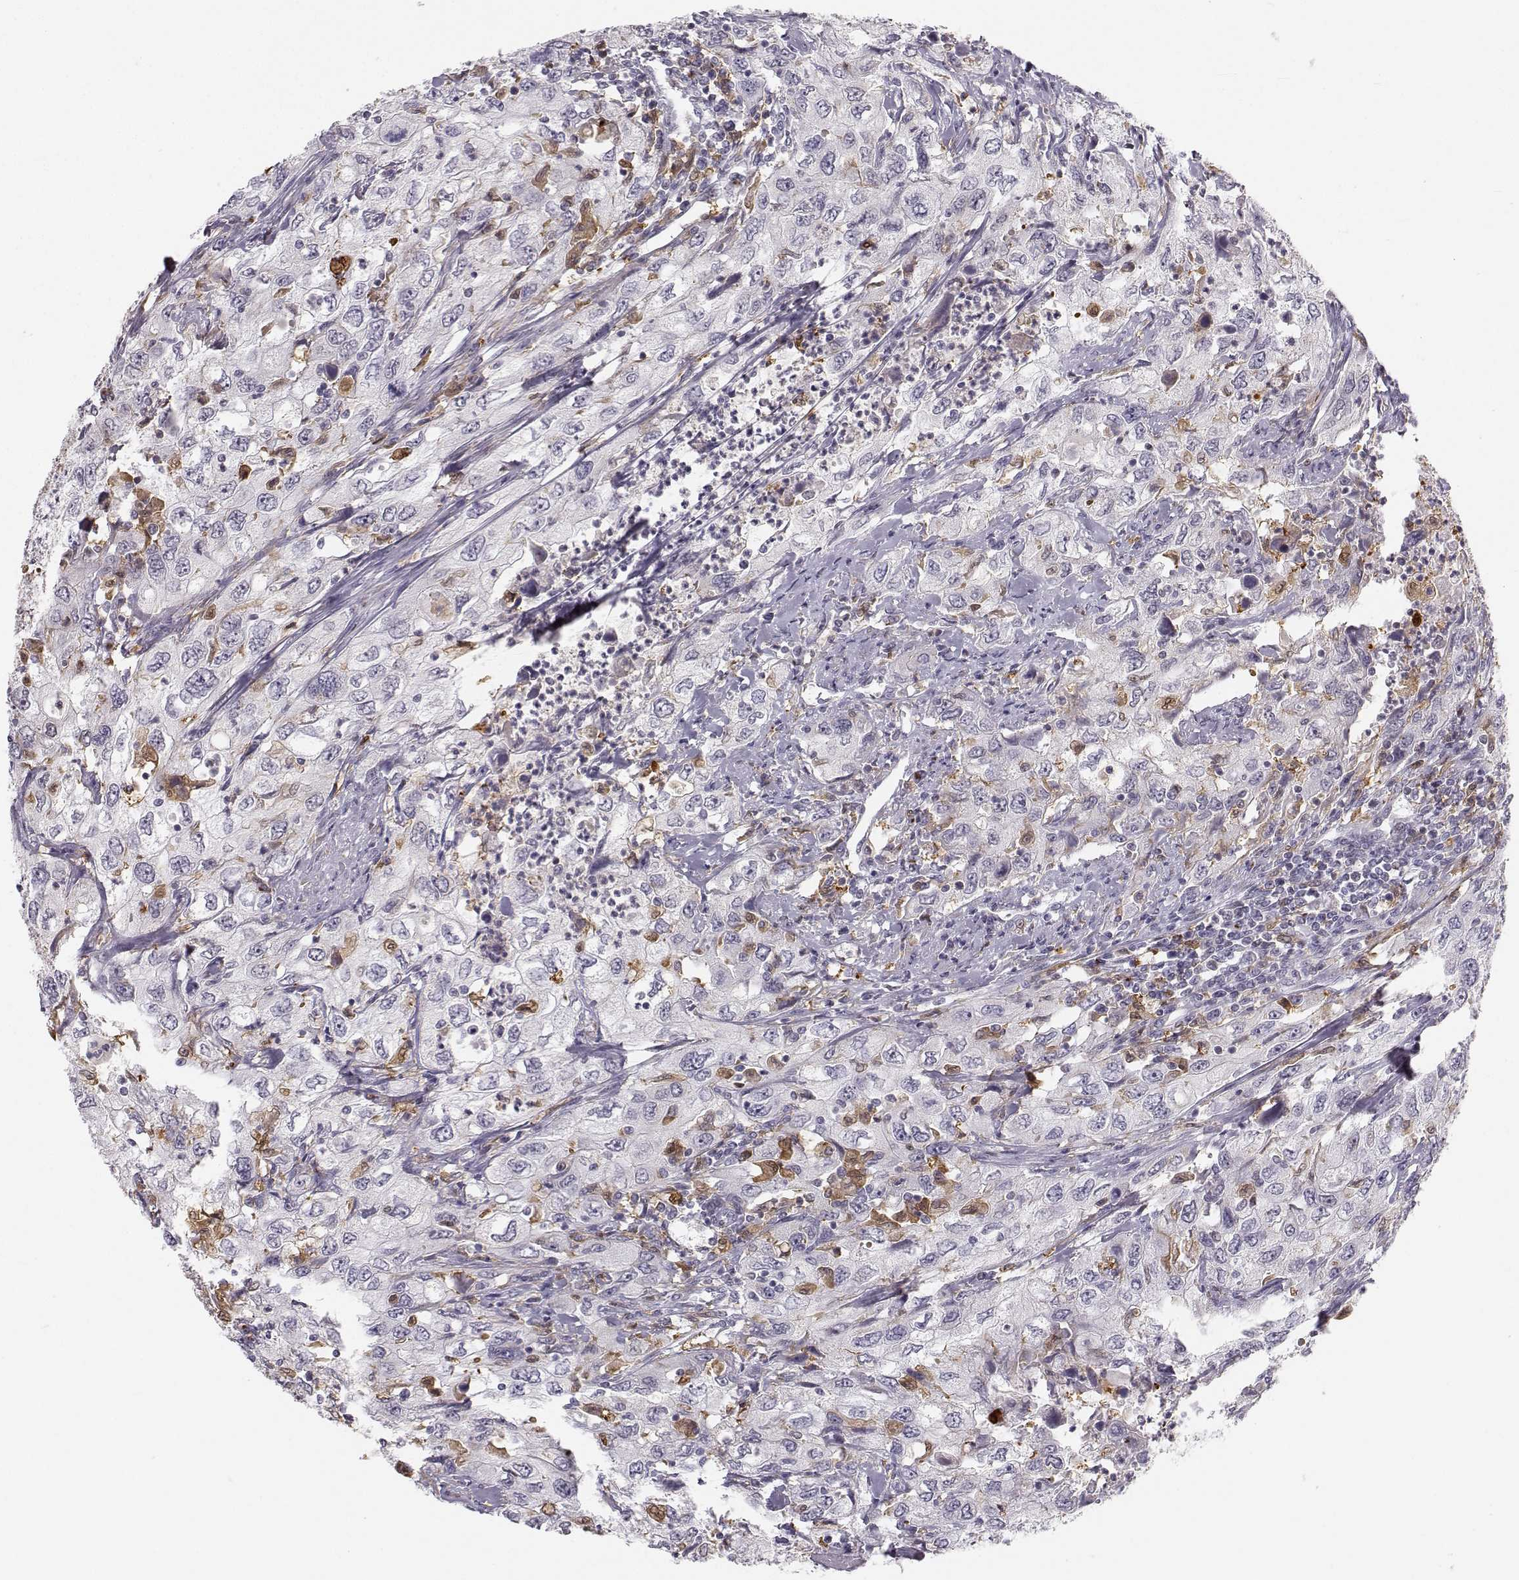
{"staining": {"intensity": "moderate", "quantity": "<25%", "location": "cytoplasmic/membranous"}, "tissue": "urothelial cancer", "cell_type": "Tumor cells", "image_type": "cancer", "snomed": [{"axis": "morphology", "description": "Urothelial carcinoma, High grade"}, {"axis": "topography", "description": "Urinary bladder"}], "caption": "A photomicrograph of high-grade urothelial carcinoma stained for a protein displays moderate cytoplasmic/membranous brown staining in tumor cells.", "gene": "HTR7", "patient": {"sex": "male", "age": 76}}